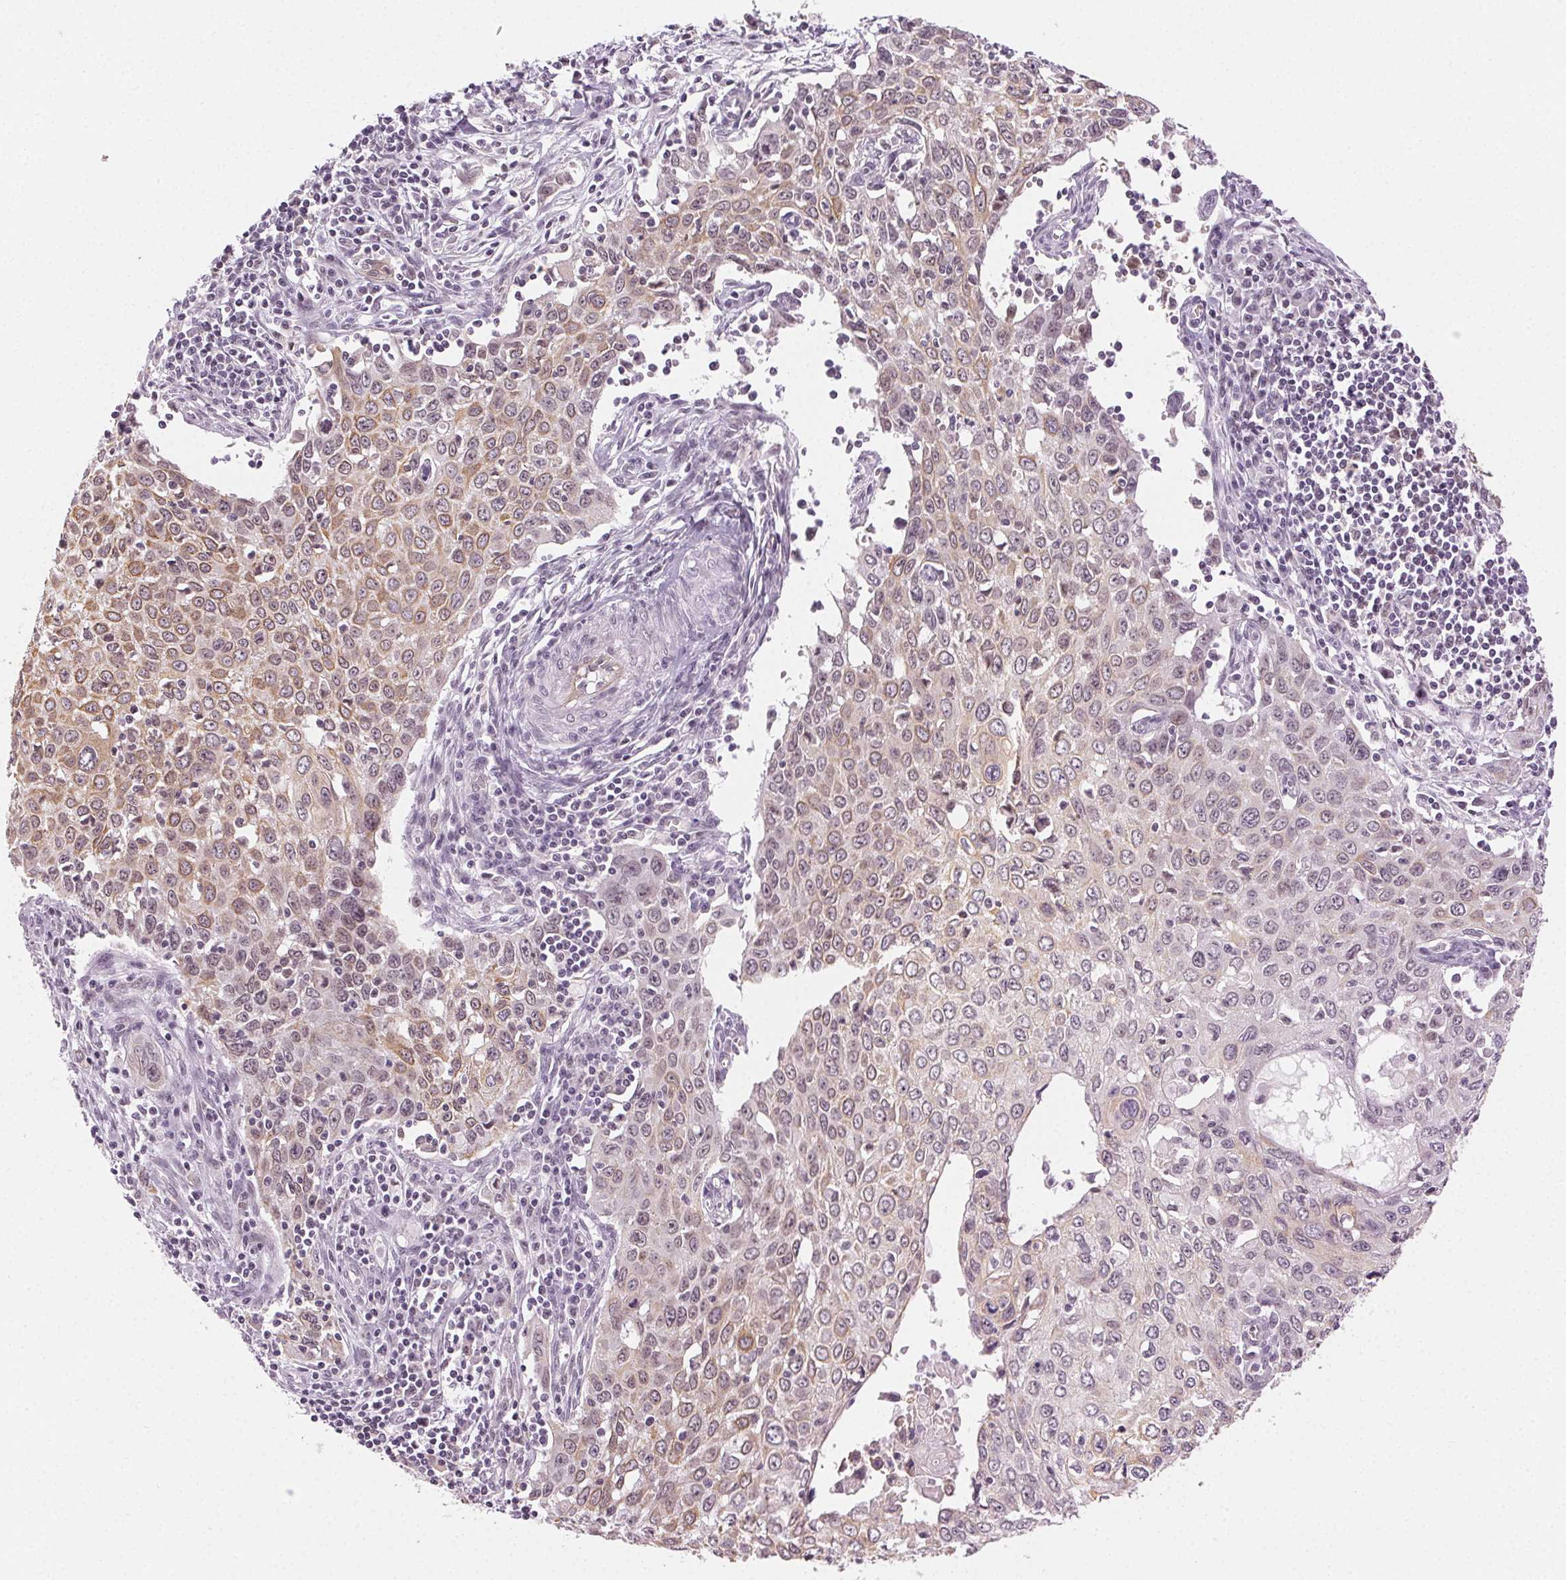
{"staining": {"intensity": "weak", "quantity": "25%-75%", "location": "cytoplasmic/membranous"}, "tissue": "cervical cancer", "cell_type": "Tumor cells", "image_type": "cancer", "snomed": [{"axis": "morphology", "description": "Squamous cell carcinoma, NOS"}, {"axis": "topography", "description": "Cervix"}], "caption": "Weak cytoplasmic/membranous staining is identified in approximately 25%-75% of tumor cells in cervical cancer (squamous cell carcinoma).", "gene": "AIF1L", "patient": {"sex": "female", "age": 38}}